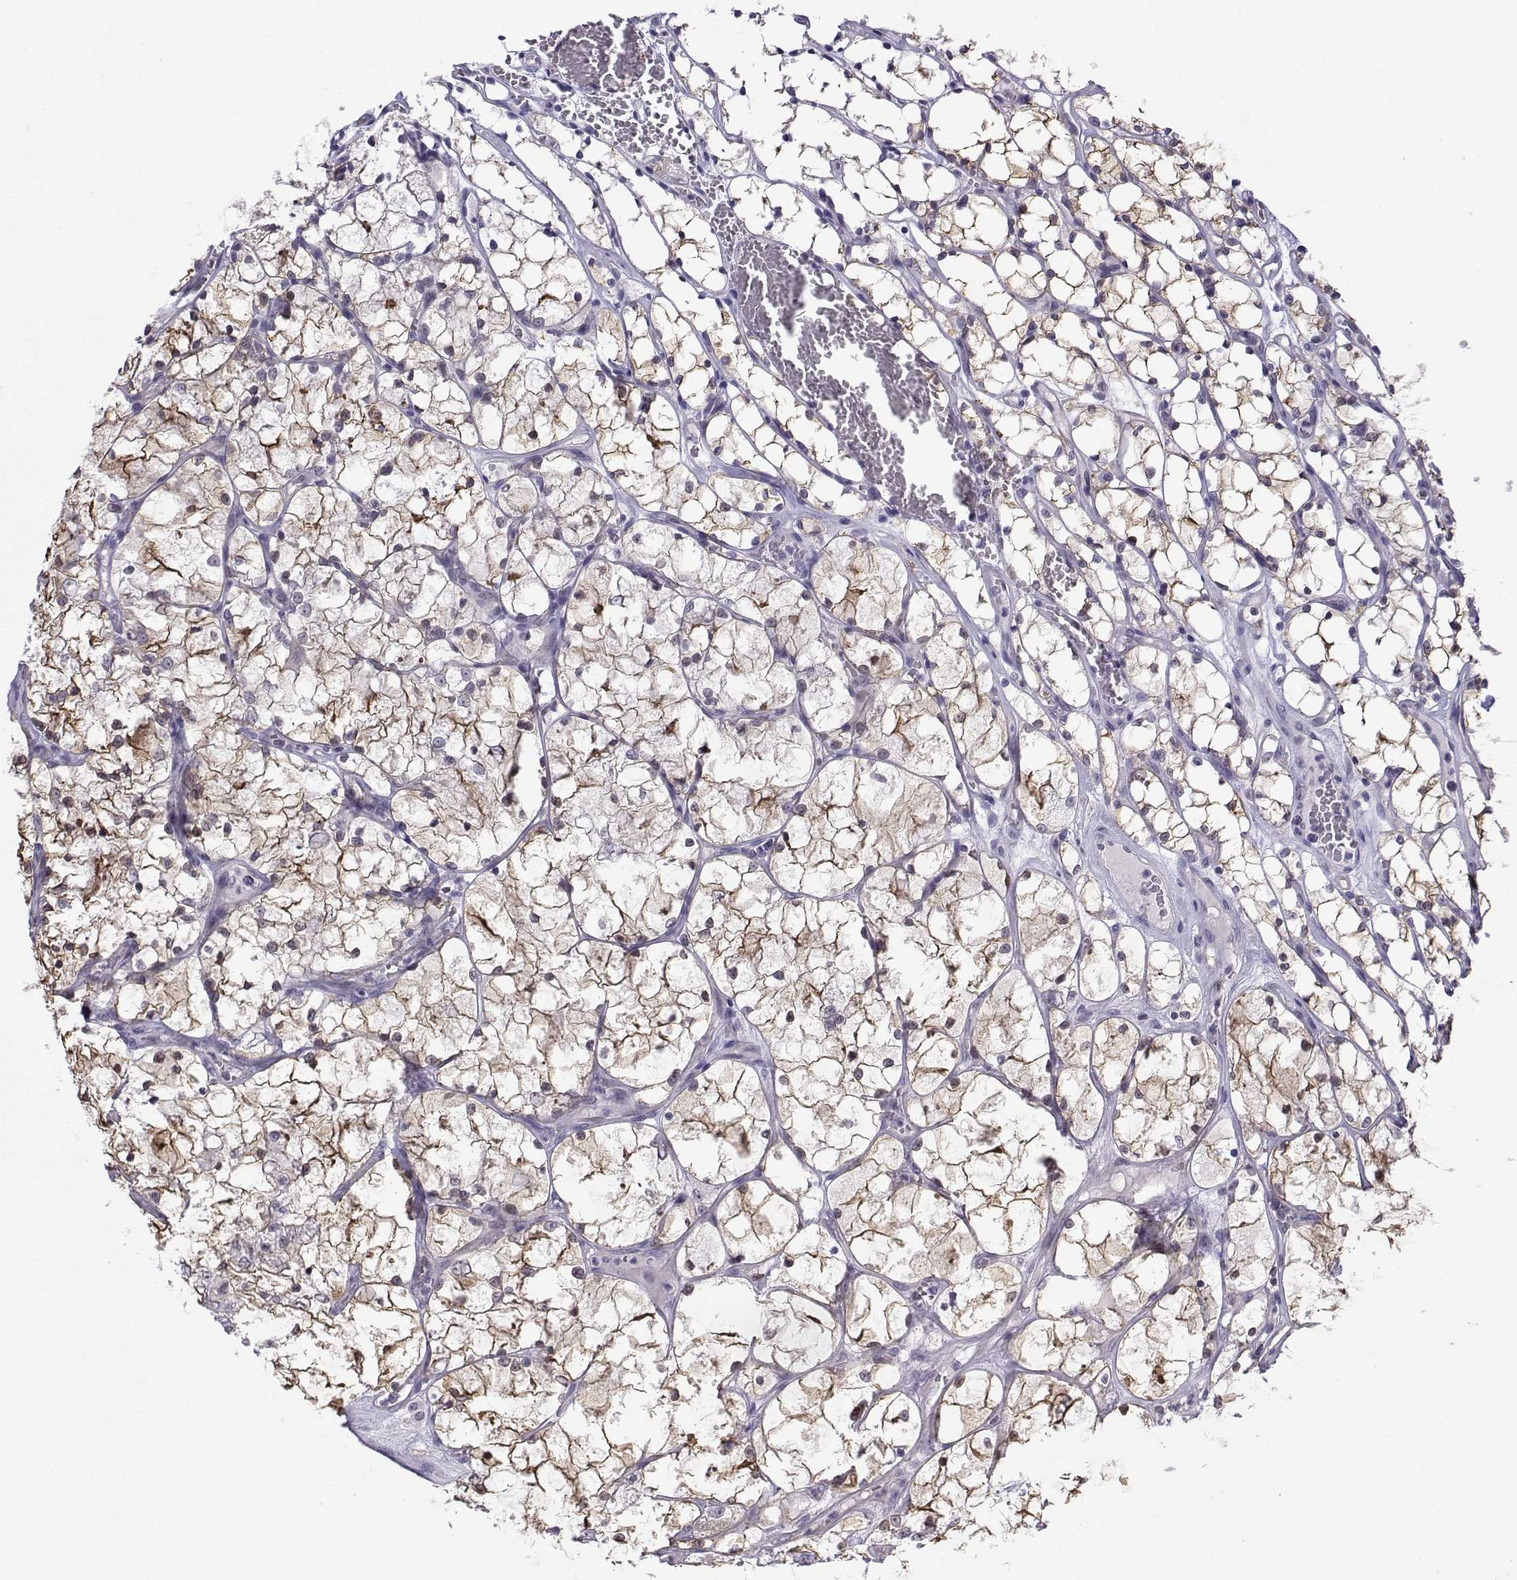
{"staining": {"intensity": "weak", "quantity": "25%-75%", "location": "cytoplasmic/membranous,nuclear"}, "tissue": "renal cancer", "cell_type": "Tumor cells", "image_type": "cancer", "snomed": [{"axis": "morphology", "description": "Adenocarcinoma, NOS"}, {"axis": "topography", "description": "Kidney"}], "caption": "High-magnification brightfield microscopy of renal adenocarcinoma stained with DAB (brown) and counterstained with hematoxylin (blue). tumor cells exhibit weak cytoplasmic/membranous and nuclear positivity is identified in approximately25%-75% of cells.", "gene": "INCENP", "patient": {"sex": "female", "age": 69}}